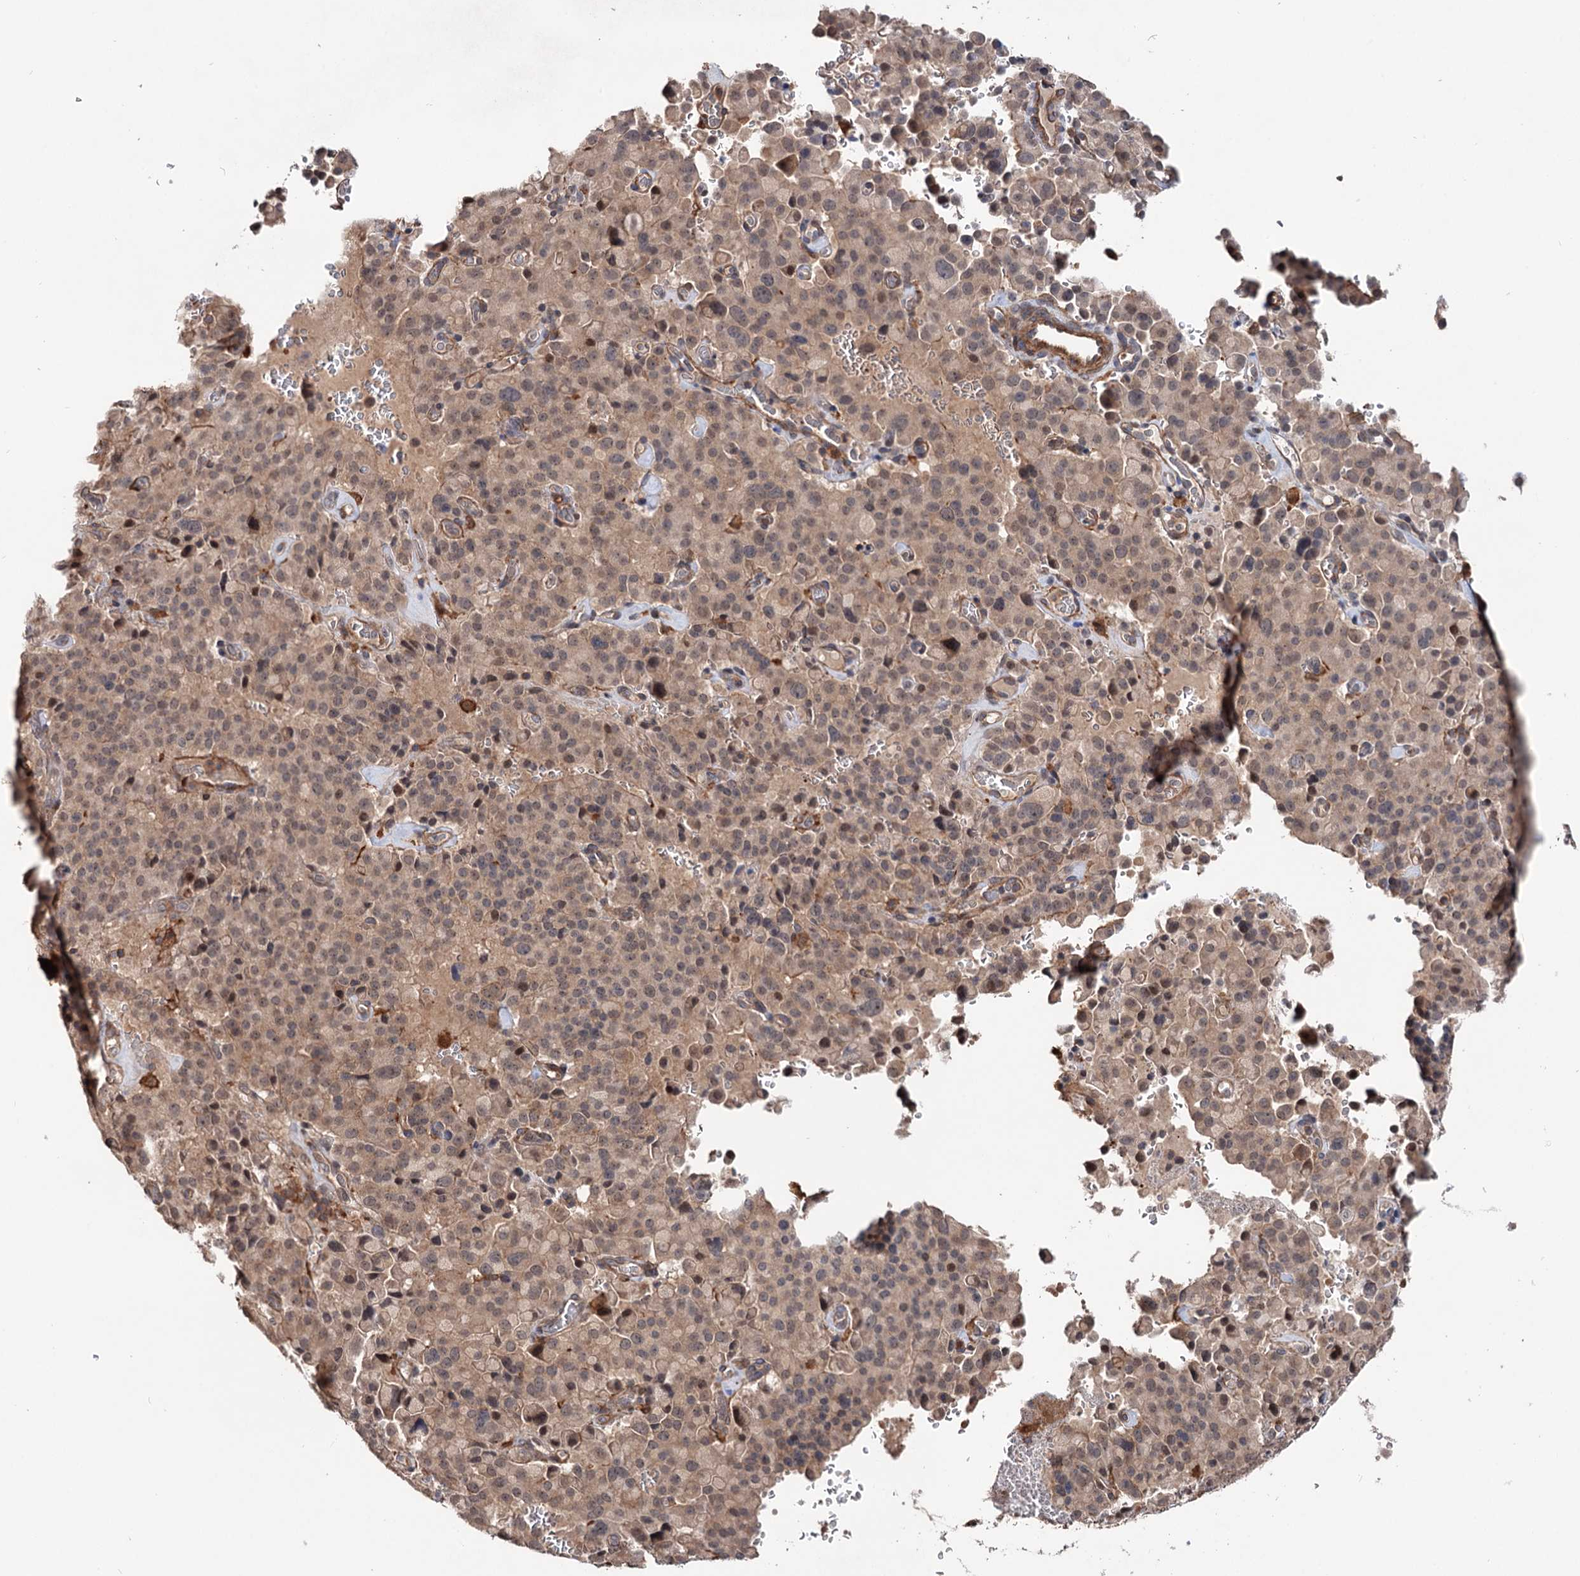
{"staining": {"intensity": "weak", "quantity": ">75%", "location": "cytoplasmic/membranous"}, "tissue": "pancreatic cancer", "cell_type": "Tumor cells", "image_type": "cancer", "snomed": [{"axis": "morphology", "description": "Adenocarcinoma, NOS"}, {"axis": "topography", "description": "Pancreas"}], "caption": "Protein expression analysis of human pancreatic cancer reveals weak cytoplasmic/membranous positivity in about >75% of tumor cells.", "gene": "GRIP1", "patient": {"sex": "male", "age": 65}}